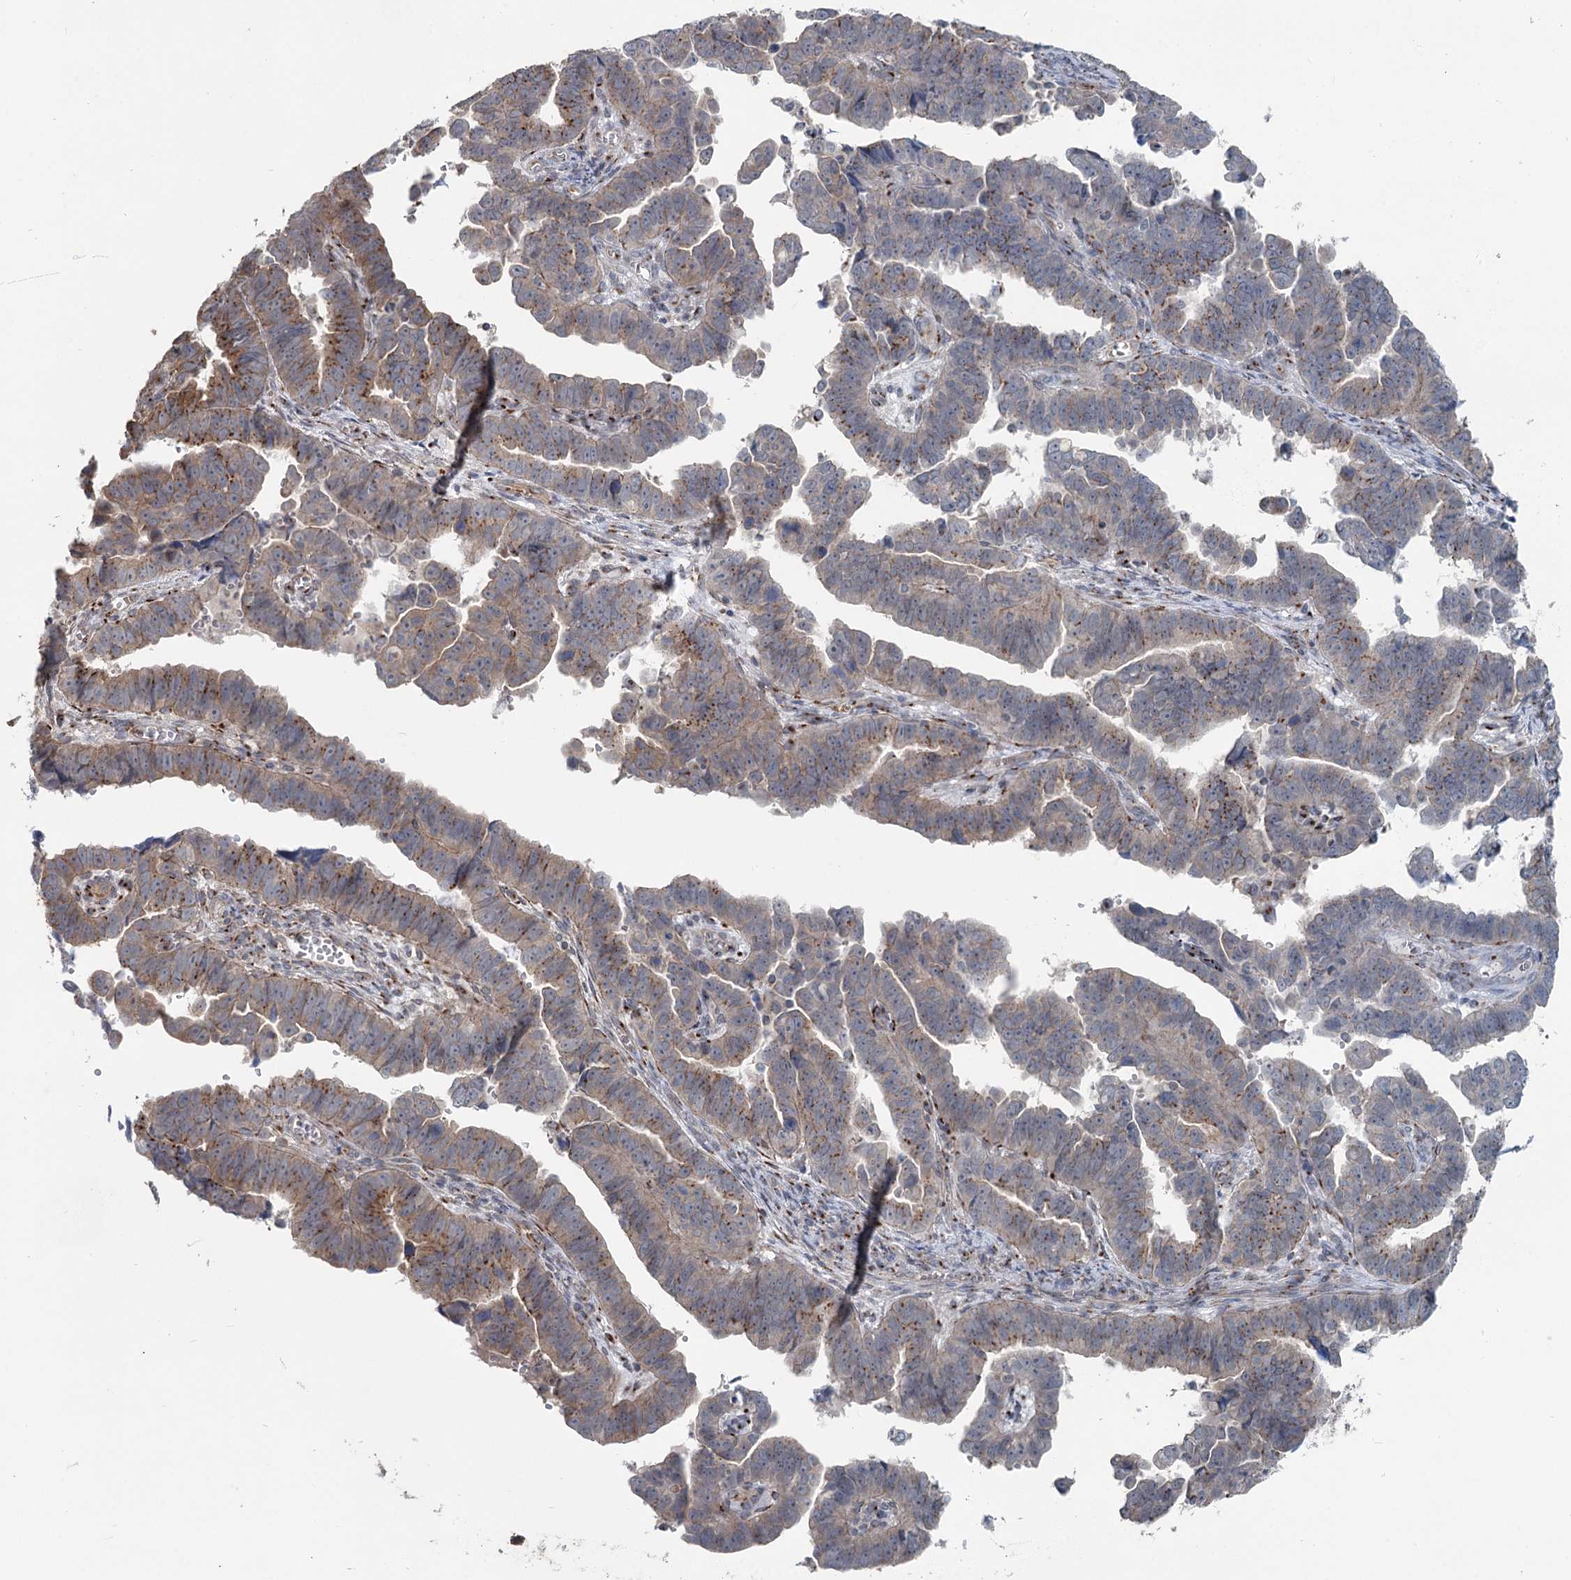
{"staining": {"intensity": "moderate", "quantity": "25%-75%", "location": "cytoplasmic/membranous"}, "tissue": "endometrial cancer", "cell_type": "Tumor cells", "image_type": "cancer", "snomed": [{"axis": "morphology", "description": "Adenocarcinoma, NOS"}, {"axis": "topography", "description": "Endometrium"}], "caption": "Immunohistochemistry micrograph of neoplastic tissue: adenocarcinoma (endometrial) stained using immunohistochemistry reveals medium levels of moderate protein expression localized specifically in the cytoplasmic/membranous of tumor cells, appearing as a cytoplasmic/membranous brown color.", "gene": "ITIH5", "patient": {"sex": "female", "age": 75}}